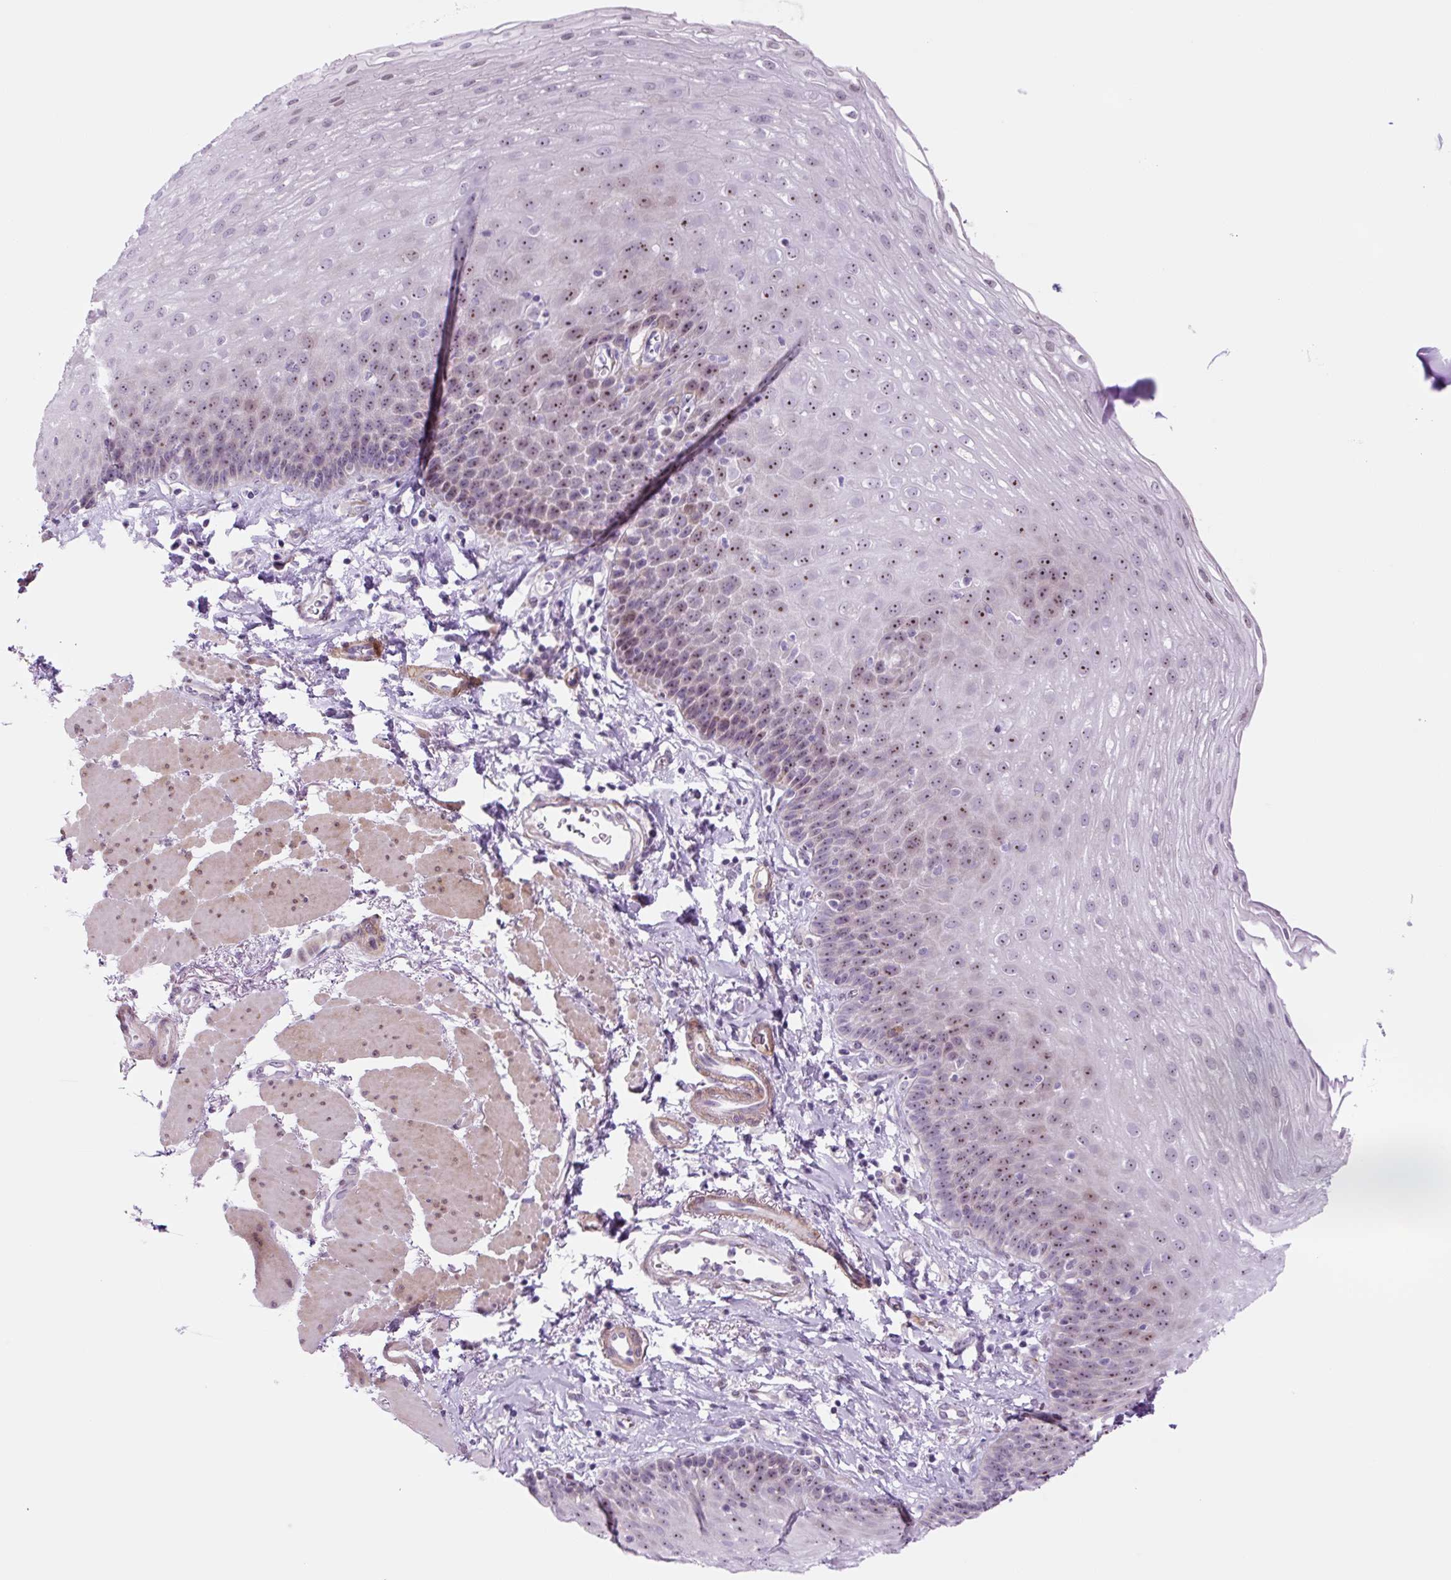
{"staining": {"intensity": "moderate", "quantity": ">75%", "location": "nuclear"}, "tissue": "esophagus", "cell_type": "Squamous epithelial cells", "image_type": "normal", "snomed": [{"axis": "morphology", "description": "Normal tissue, NOS"}, {"axis": "topography", "description": "Esophagus"}], "caption": "A high-resolution photomicrograph shows immunohistochemistry (IHC) staining of unremarkable esophagus, which demonstrates moderate nuclear expression in about >75% of squamous epithelial cells. The protein of interest is shown in brown color, while the nuclei are stained blue.", "gene": "RRS1", "patient": {"sex": "female", "age": 81}}